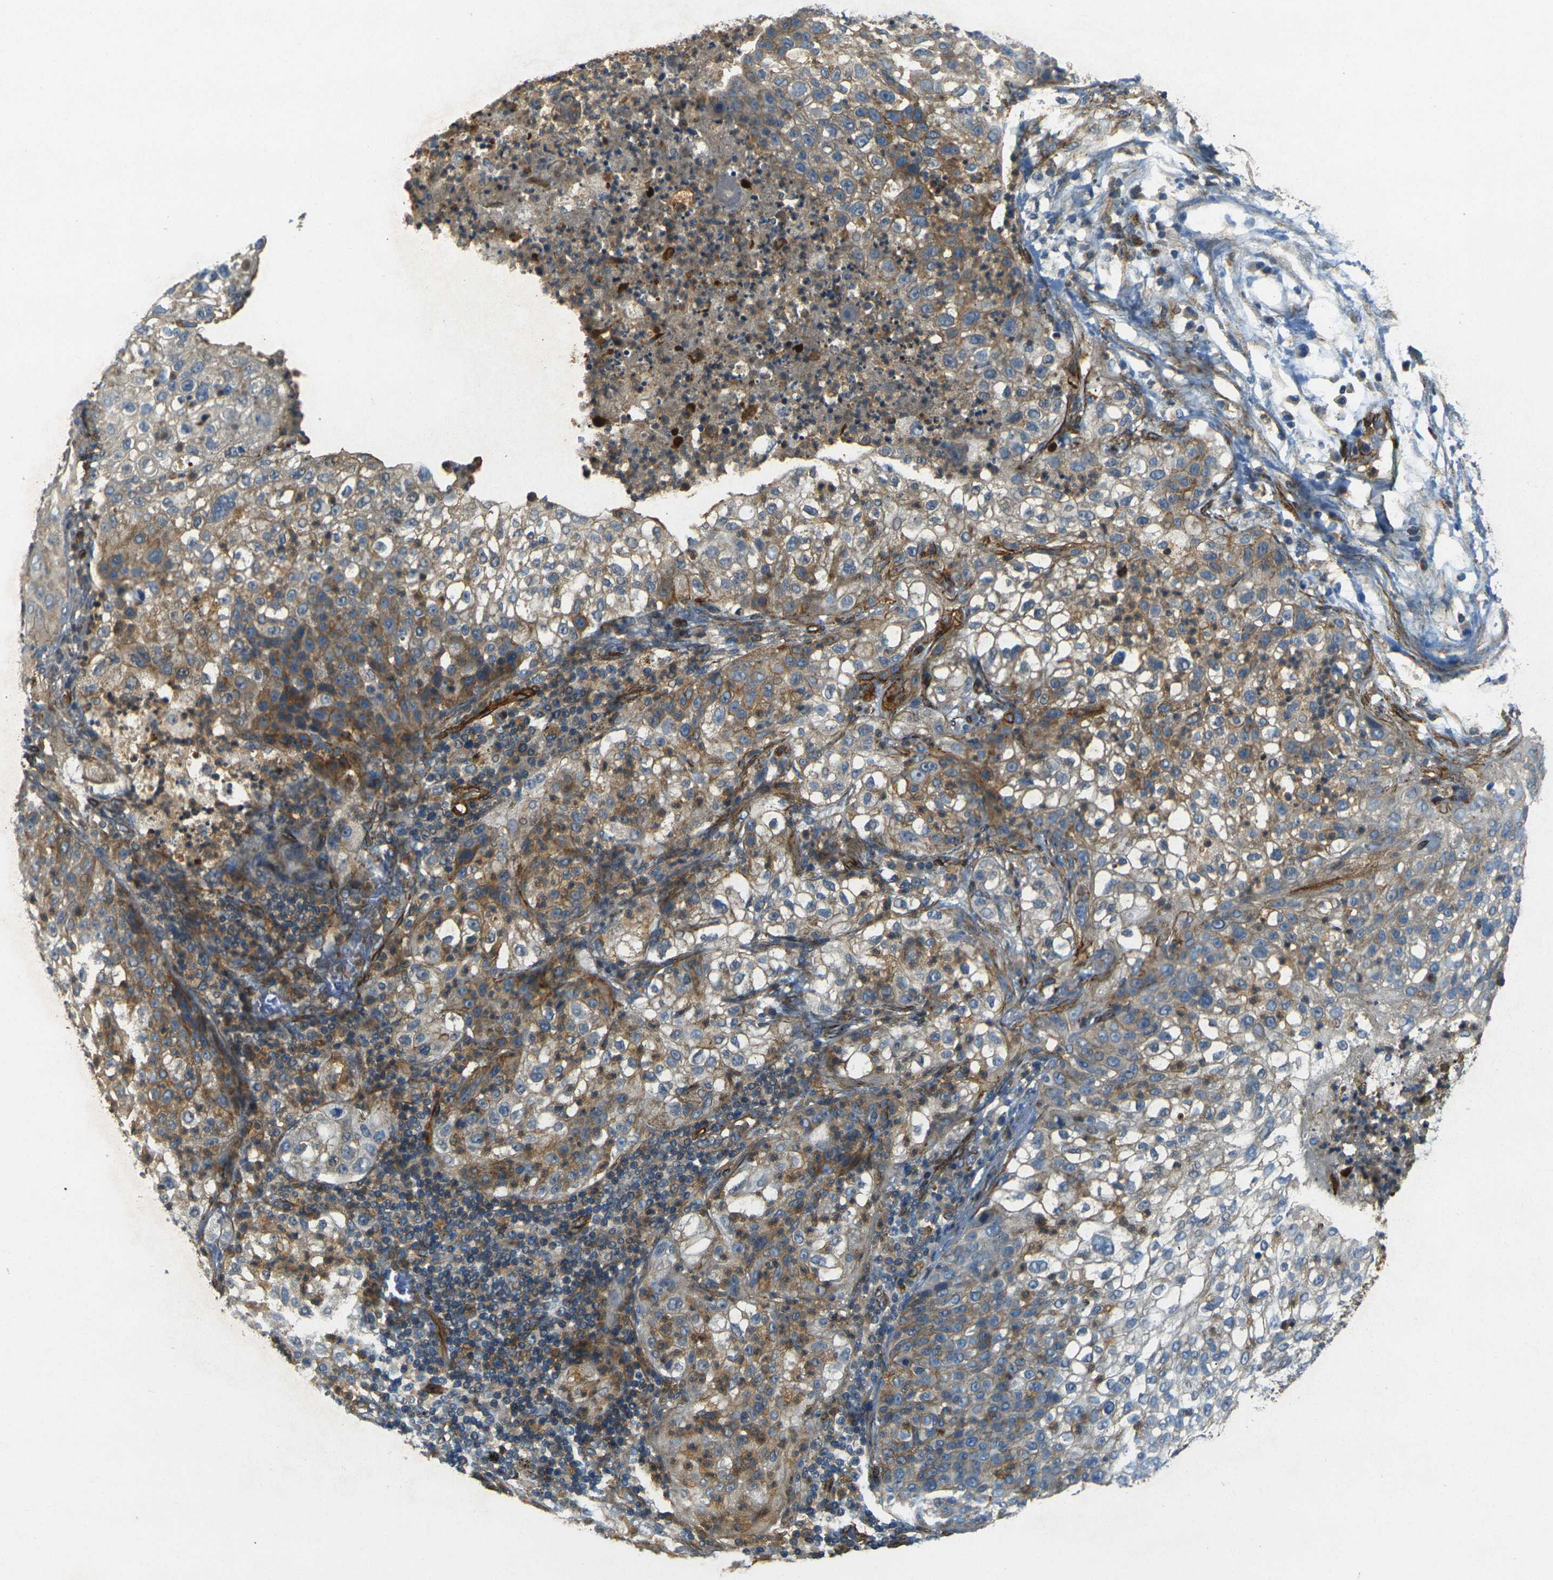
{"staining": {"intensity": "moderate", "quantity": "25%-75%", "location": "cytoplasmic/membranous"}, "tissue": "lung cancer", "cell_type": "Tumor cells", "image_type": "cancer", "snomed": [{"axis": "morphology", "description": "Inflammation, NOS"}, {"axis": "morphology", "description": "Squamous cell carcinoma, NOS"}, {"axis": "topography", "description": "Lymph node"}, {"axis": "topography", "description": "Soft tissue"}, {"axis": "topography", "description": "Lung"}], "caption": "Protein expression analysis of lung squamous cell carcinoma demonstrates moderate cytoplasmic/membranous expression in approximately 25%-75% of tumor cells.", "gene": "EPHA7", "patient": {"sex": "male", "age": 66}}